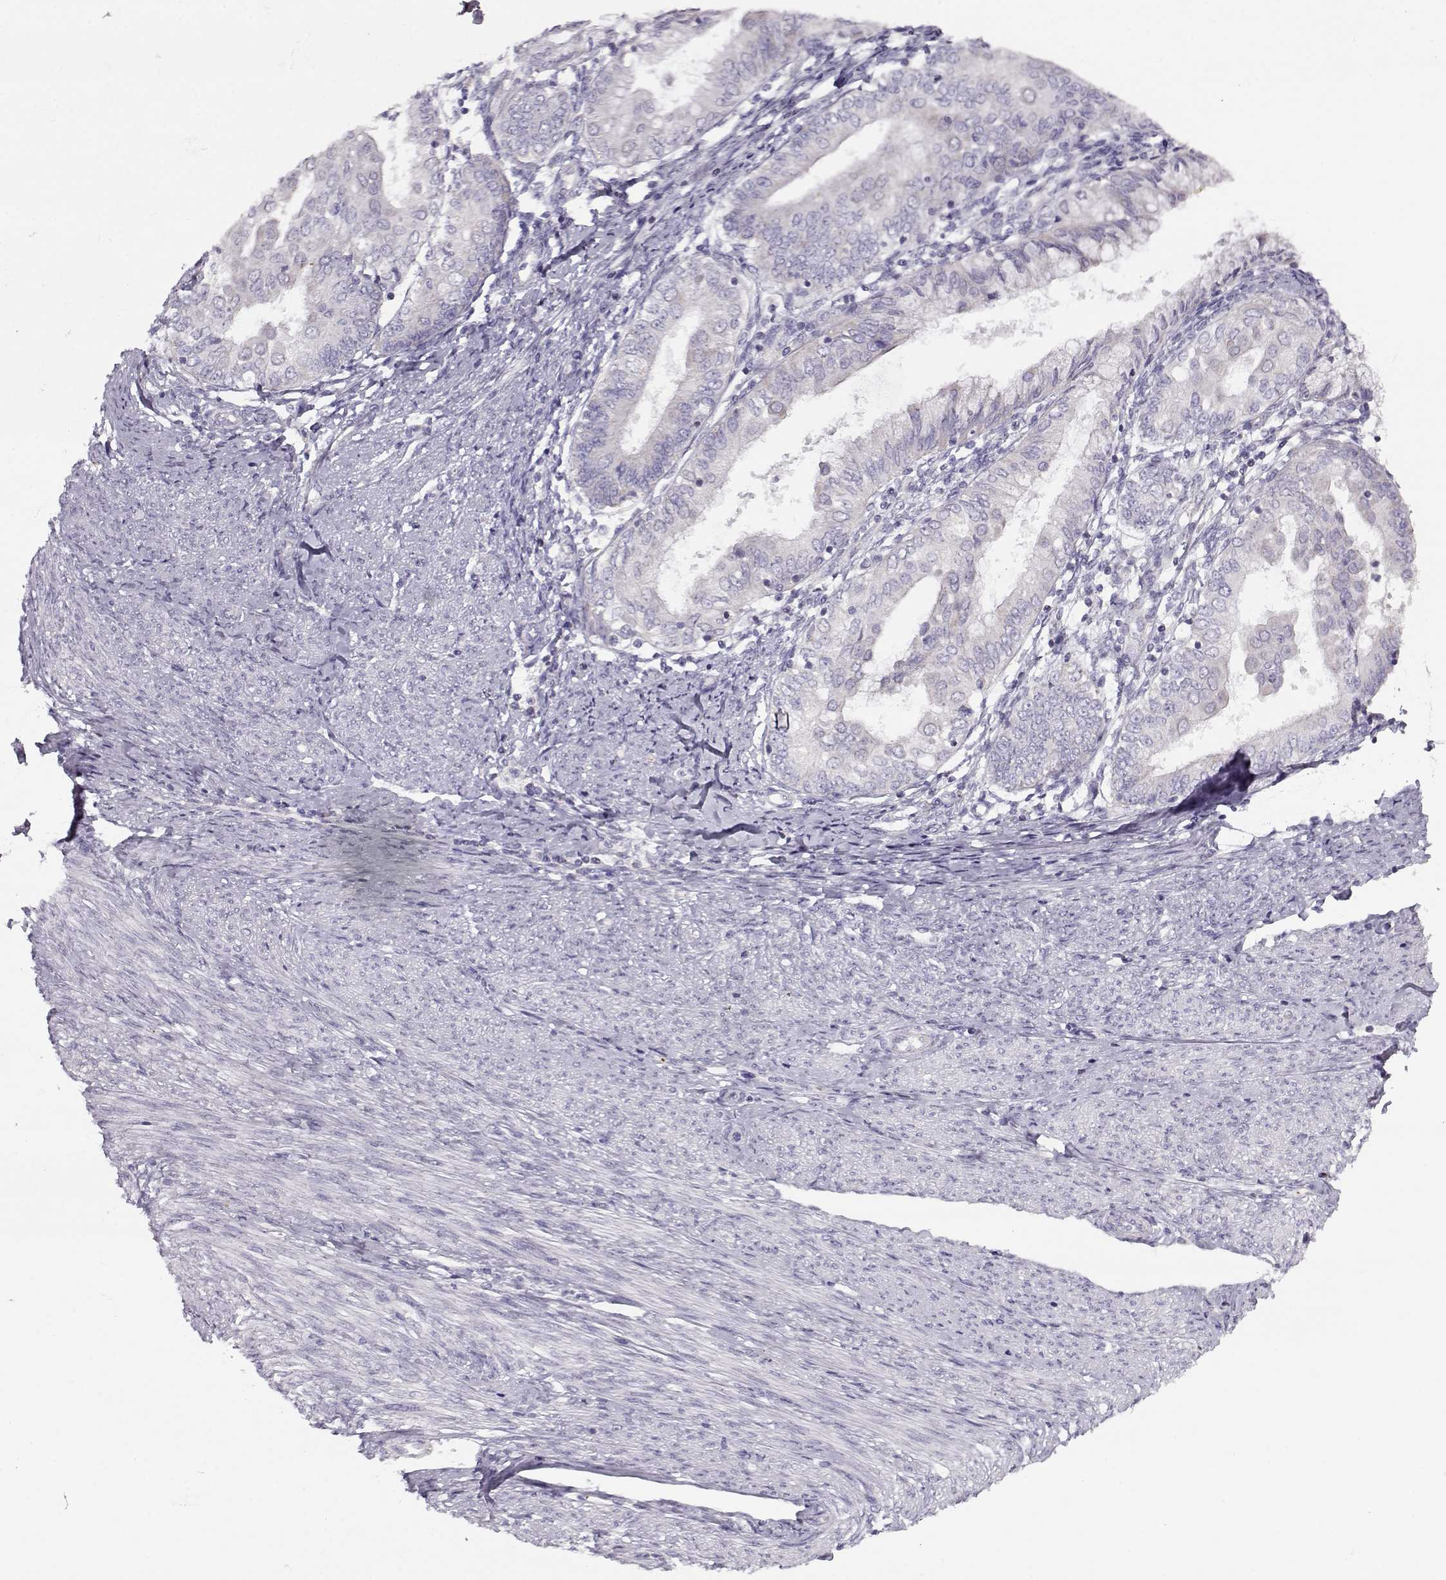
{"staining": {"intensity": "negative", "quantity": "none", "location": "none"}, "tissue": "endometrial cancer", "cell_type": "Tumor cells", "image_type": "cancer", "snomed": [{"axis": "morphology", "description": "Adenocarcinoma, NOS"}, {"axis": "topography", "description": "Endometrium"}], "caption": "A photomicrograph of human endometrial cancer (adenocarcinoma) is negative for staining in tumor cells. (DAB immunohistochemistry, high magnification).", "gene": "KLF17", "patient": {"sex": "female", "age": 68}}